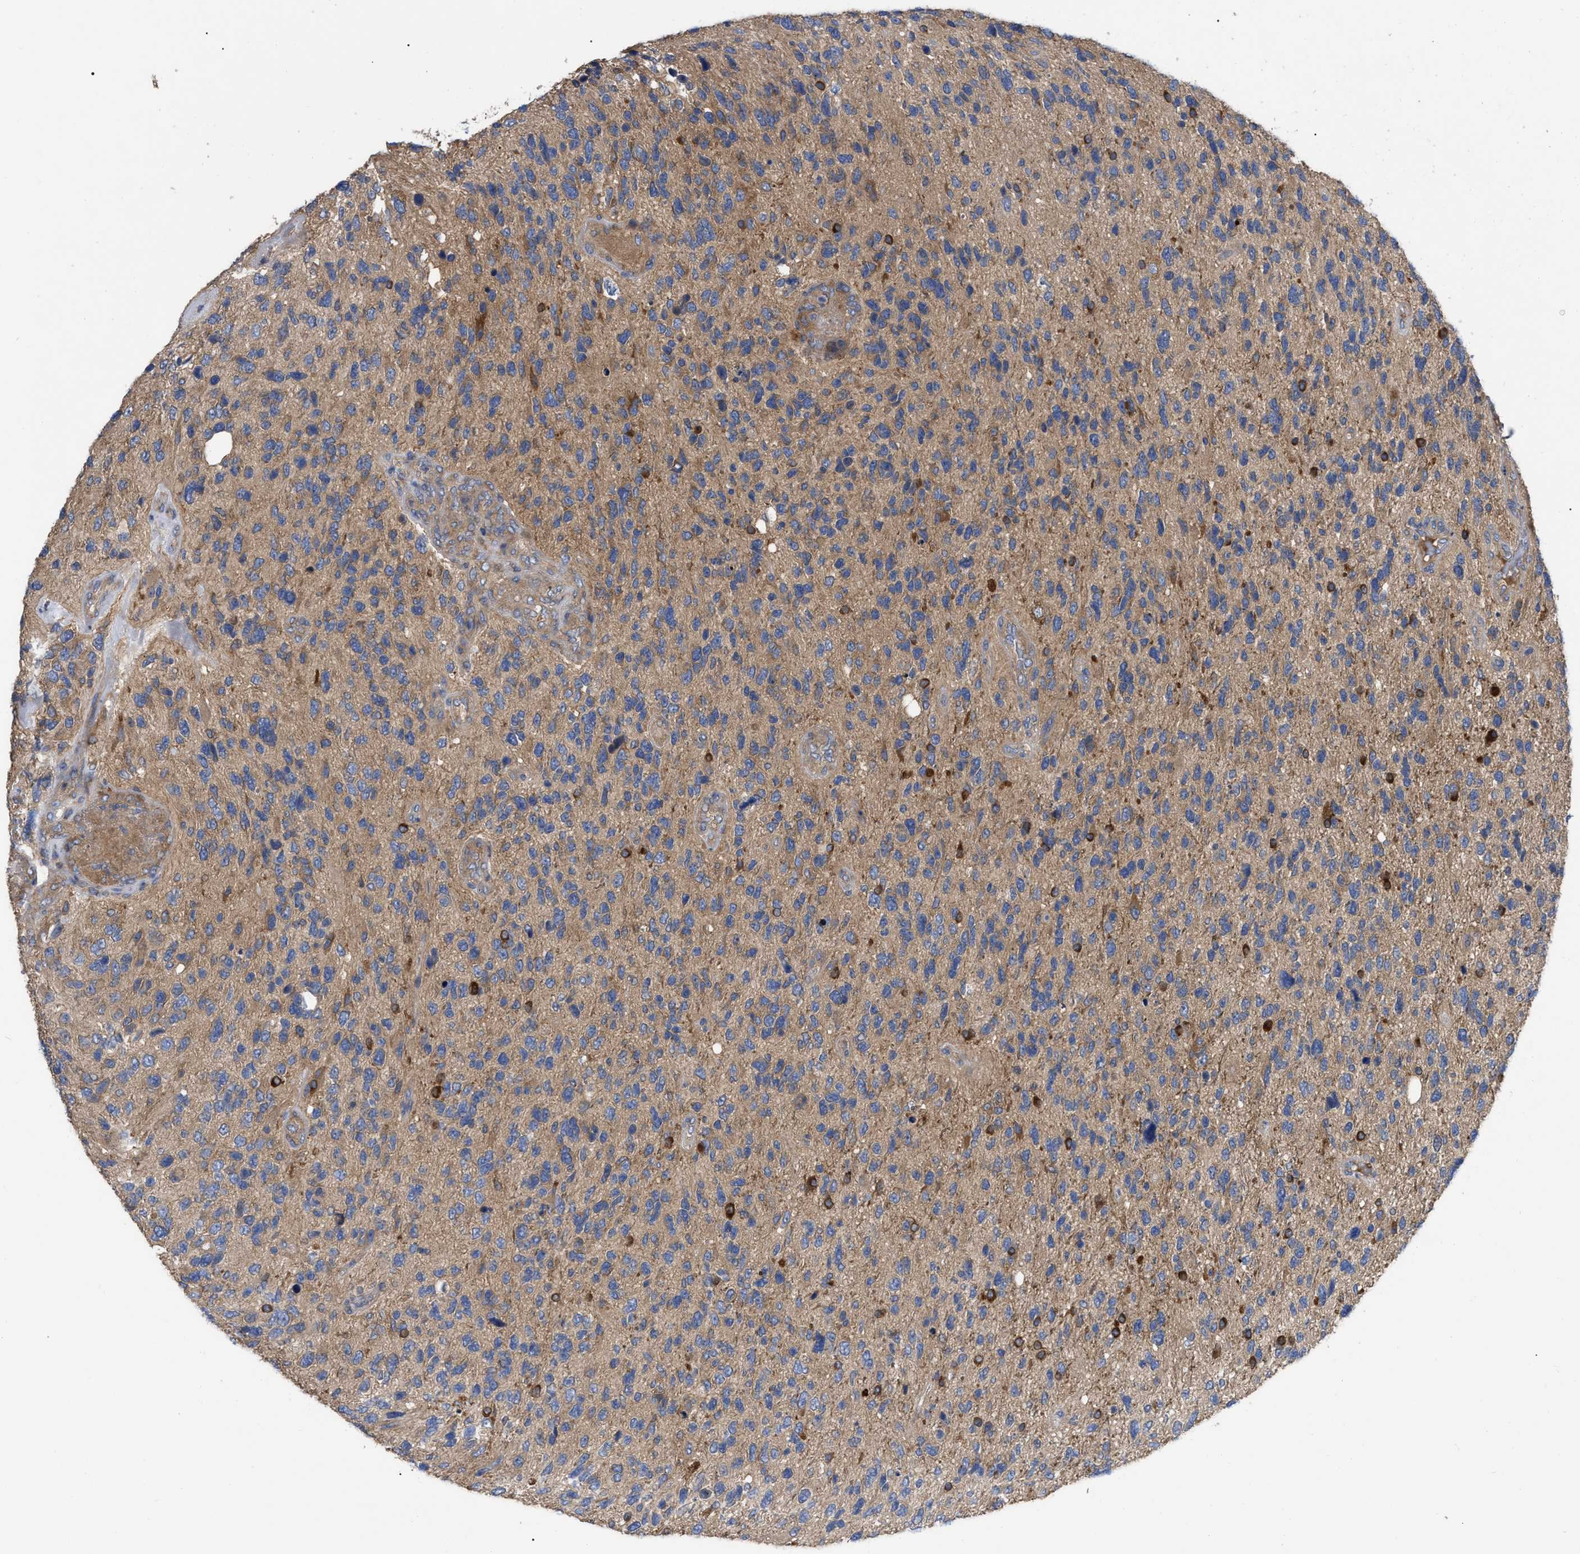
{"staining": {"intensity": "weak", "quantity": ">75%", "location": "cytoplasmic/membranous"}, "tissue": "glioma", "cell_type": "Tumor cells", "image_type": "cancer", "snomed": [{"axis": "morphology", "description": "Glioma, malignant, High grade"}, {"axis": "topography", "description": "Brain"}], "caption": "Immunohistochemistry of human high-grade glioma (malignant) exhibits low levels of weak cytoplasmic/membranous positivity in approximately >75% of tumor cells. The staining was performed using DAB, with brown indicating positive protein expression. Nuclei are stained blue with hematoxylin.", "gene": "RAP1GDS1", "patient": {"sex": "female", "age": 58}}